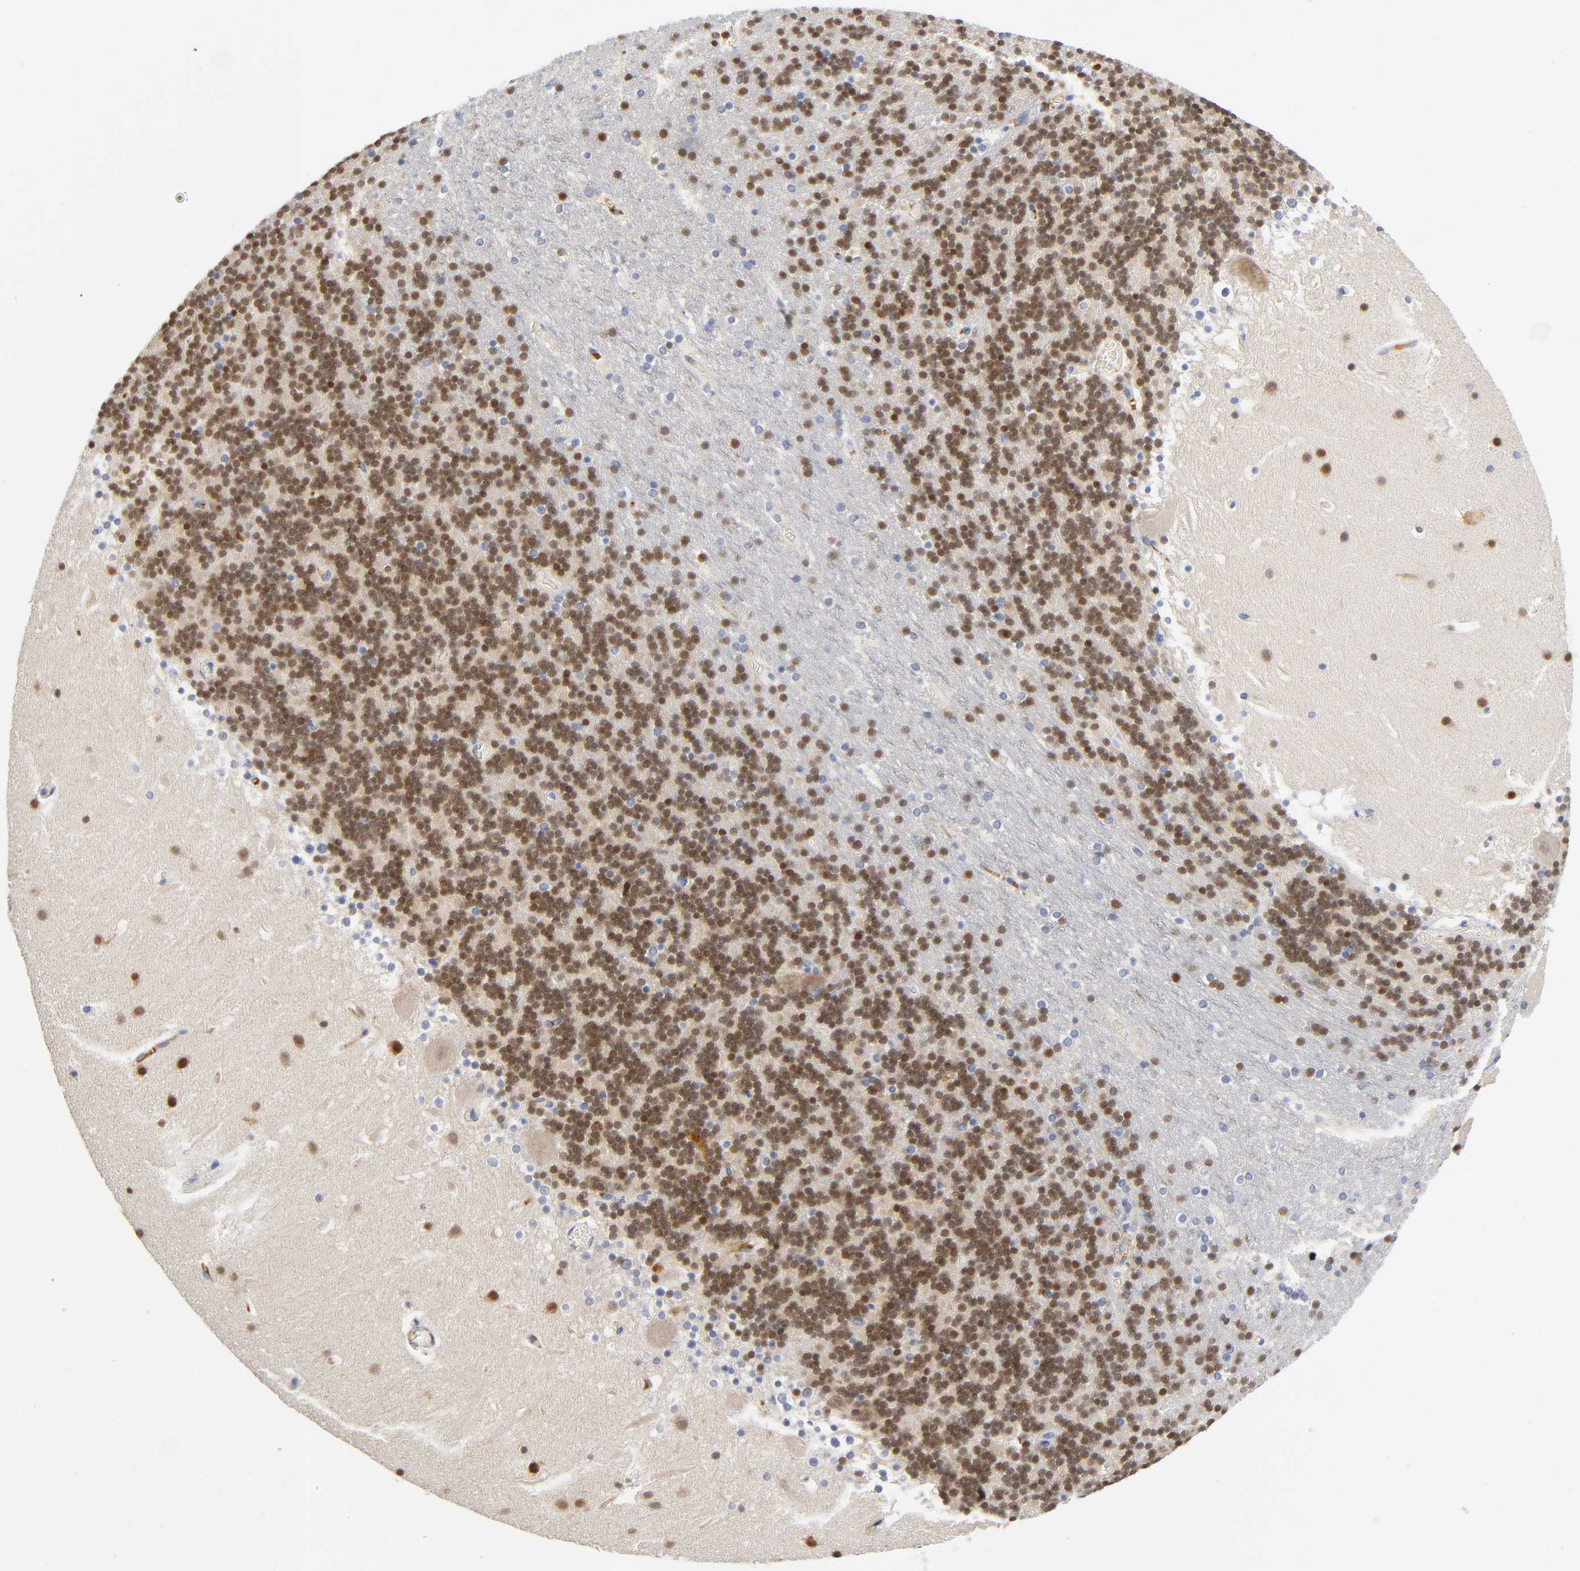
{"staining": {"intensity": "moderate", "quantity": ">75%", "location": "cytoplasmic/membranous,nuclear"}, "tissue": "cerebellum", "cell_type": "Cells in granular layer", "image_type": "normal", "snomed": [{"axis": "morphology", "description": "Normal tissue, NOS"}, {"axis": "topography", "description": "Cerebellum"}], "caption": "Brown immunohistochemical staining in unremarkable cerebellum displays moderate cytoplasmic/membranous,nuclear expression in approximately >75% of cells in granular layer. The staining is performed using DAB (3,3'-diaminobenzidine) brown chromogen to label protein expression. The nuclei are counter-stained blue using hematoxylin.", "gene": "NOVA1", "patient": {"sex": "male", "age": 45}}